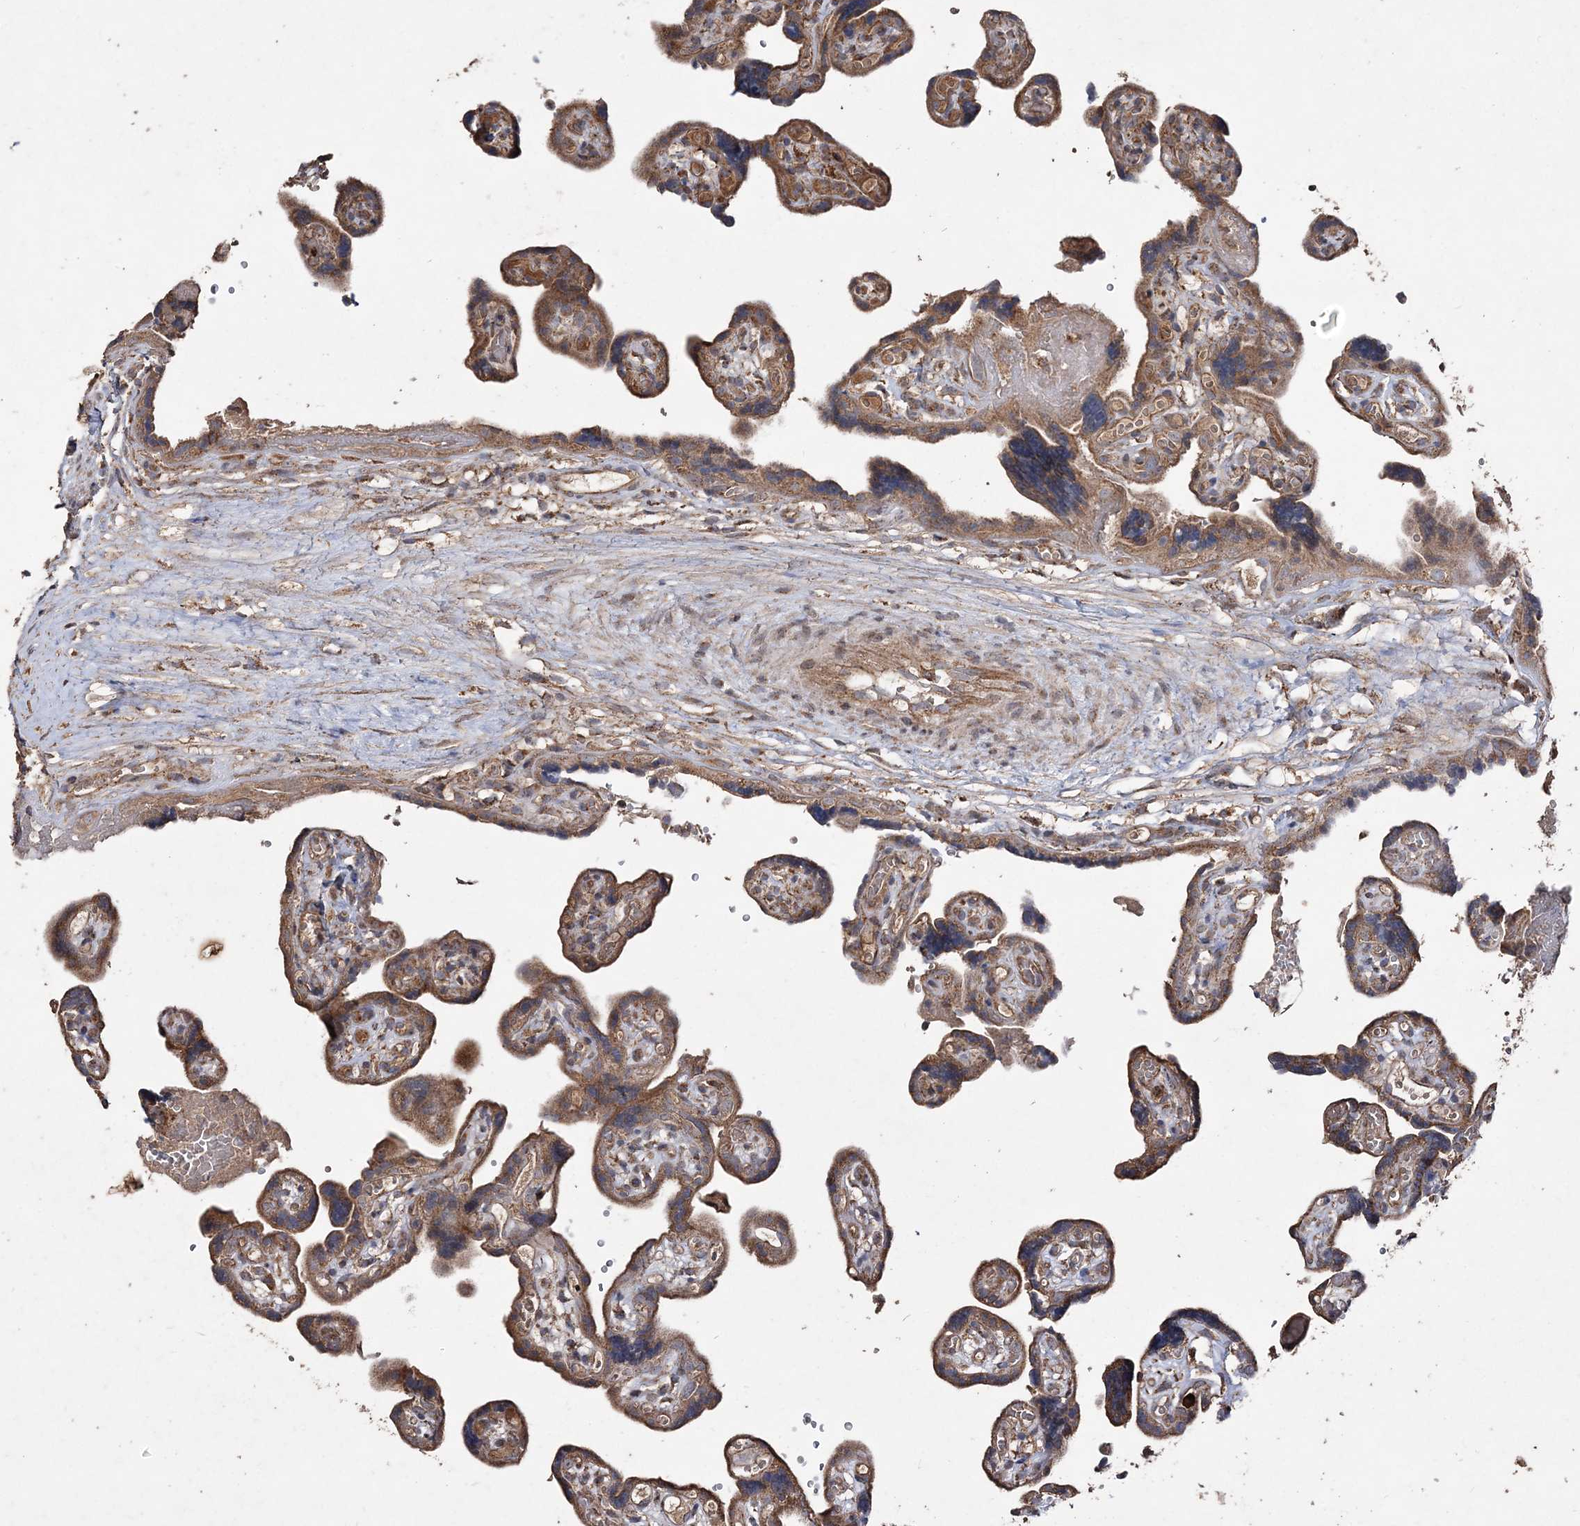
{"staining": {"intensity": "moderate", "quantity": ">75%", "location": "cytoplasmic/membranous"}, "tissue": "placenta", "cell_type": "Trophoblastic cells", "image_type": "normal", "snomed": [{"axis": "morphology", "description": "Normal tissue, NOS"}, {"axis": "topography", "description": "Placenta"}], "caption": "Approximately >75% of trophoblastic cells in unremarkable human placenta exhibit moderate cytoplasmic/membranous protein staining as visualized by brown immunohistochemical staining.", "gene": "POC5", "patient": {"sex": "female", "age": 30}}